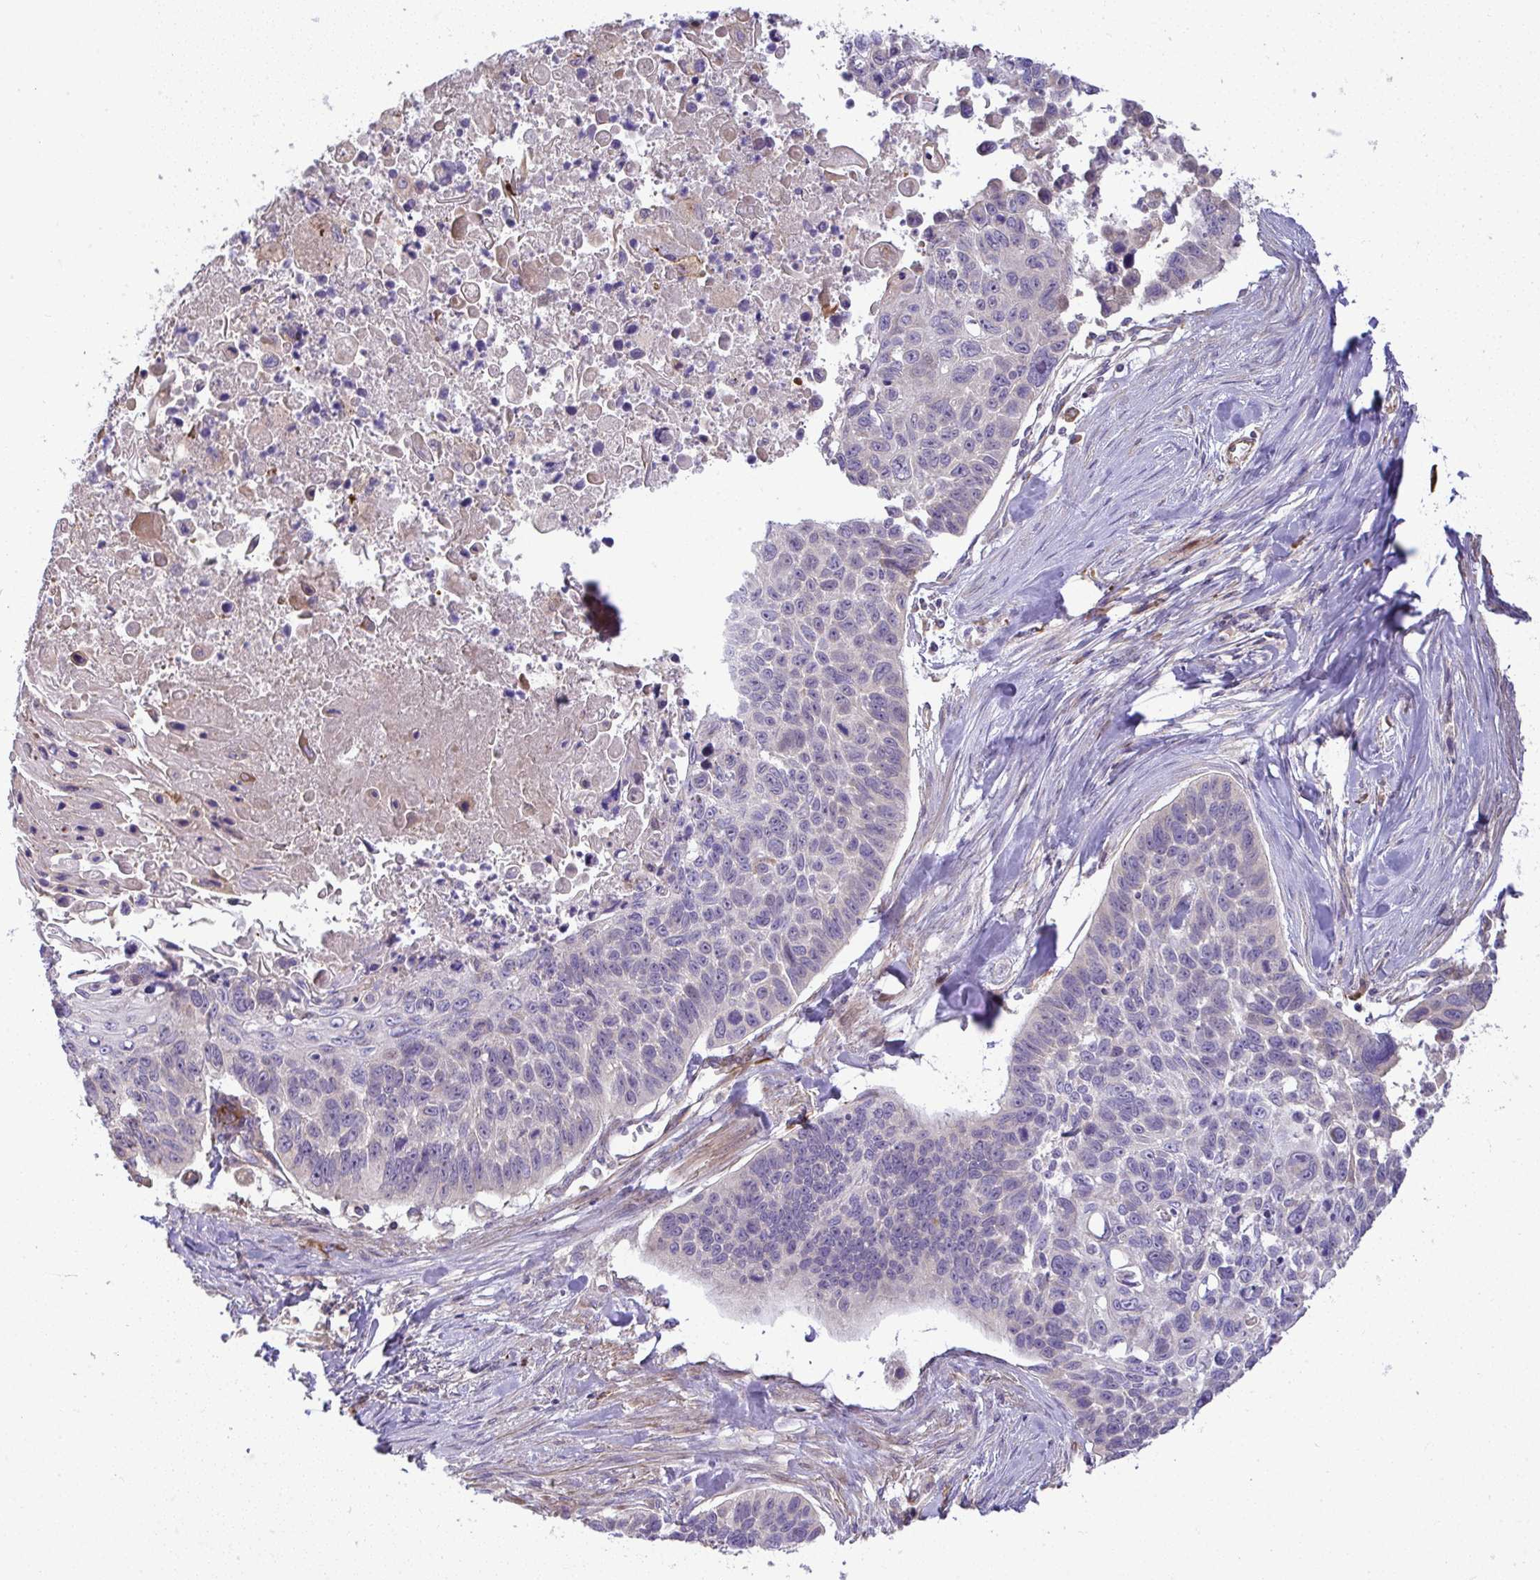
{"staining": {"intensity": "negative", "quantity": "none", "location": "none"}, "tissue": "lung cancer", "cell_type": "Tumor cells", "image_type": "cancer", "snomed": [{"axis": "morphology", "description": "Squamous cell carcinoma, NOS"}, {"axis": "topography", "description": "Lung"}], "caption": "High magnification brightfield microscopy of squamous cell carcinoma (lung) stained with DAB (brown) and counterstained with hematoxylin (blue): tumor cells show no significant staining.", "gene": "GRID2", "patient": {"sex": "male", "age": 62}}